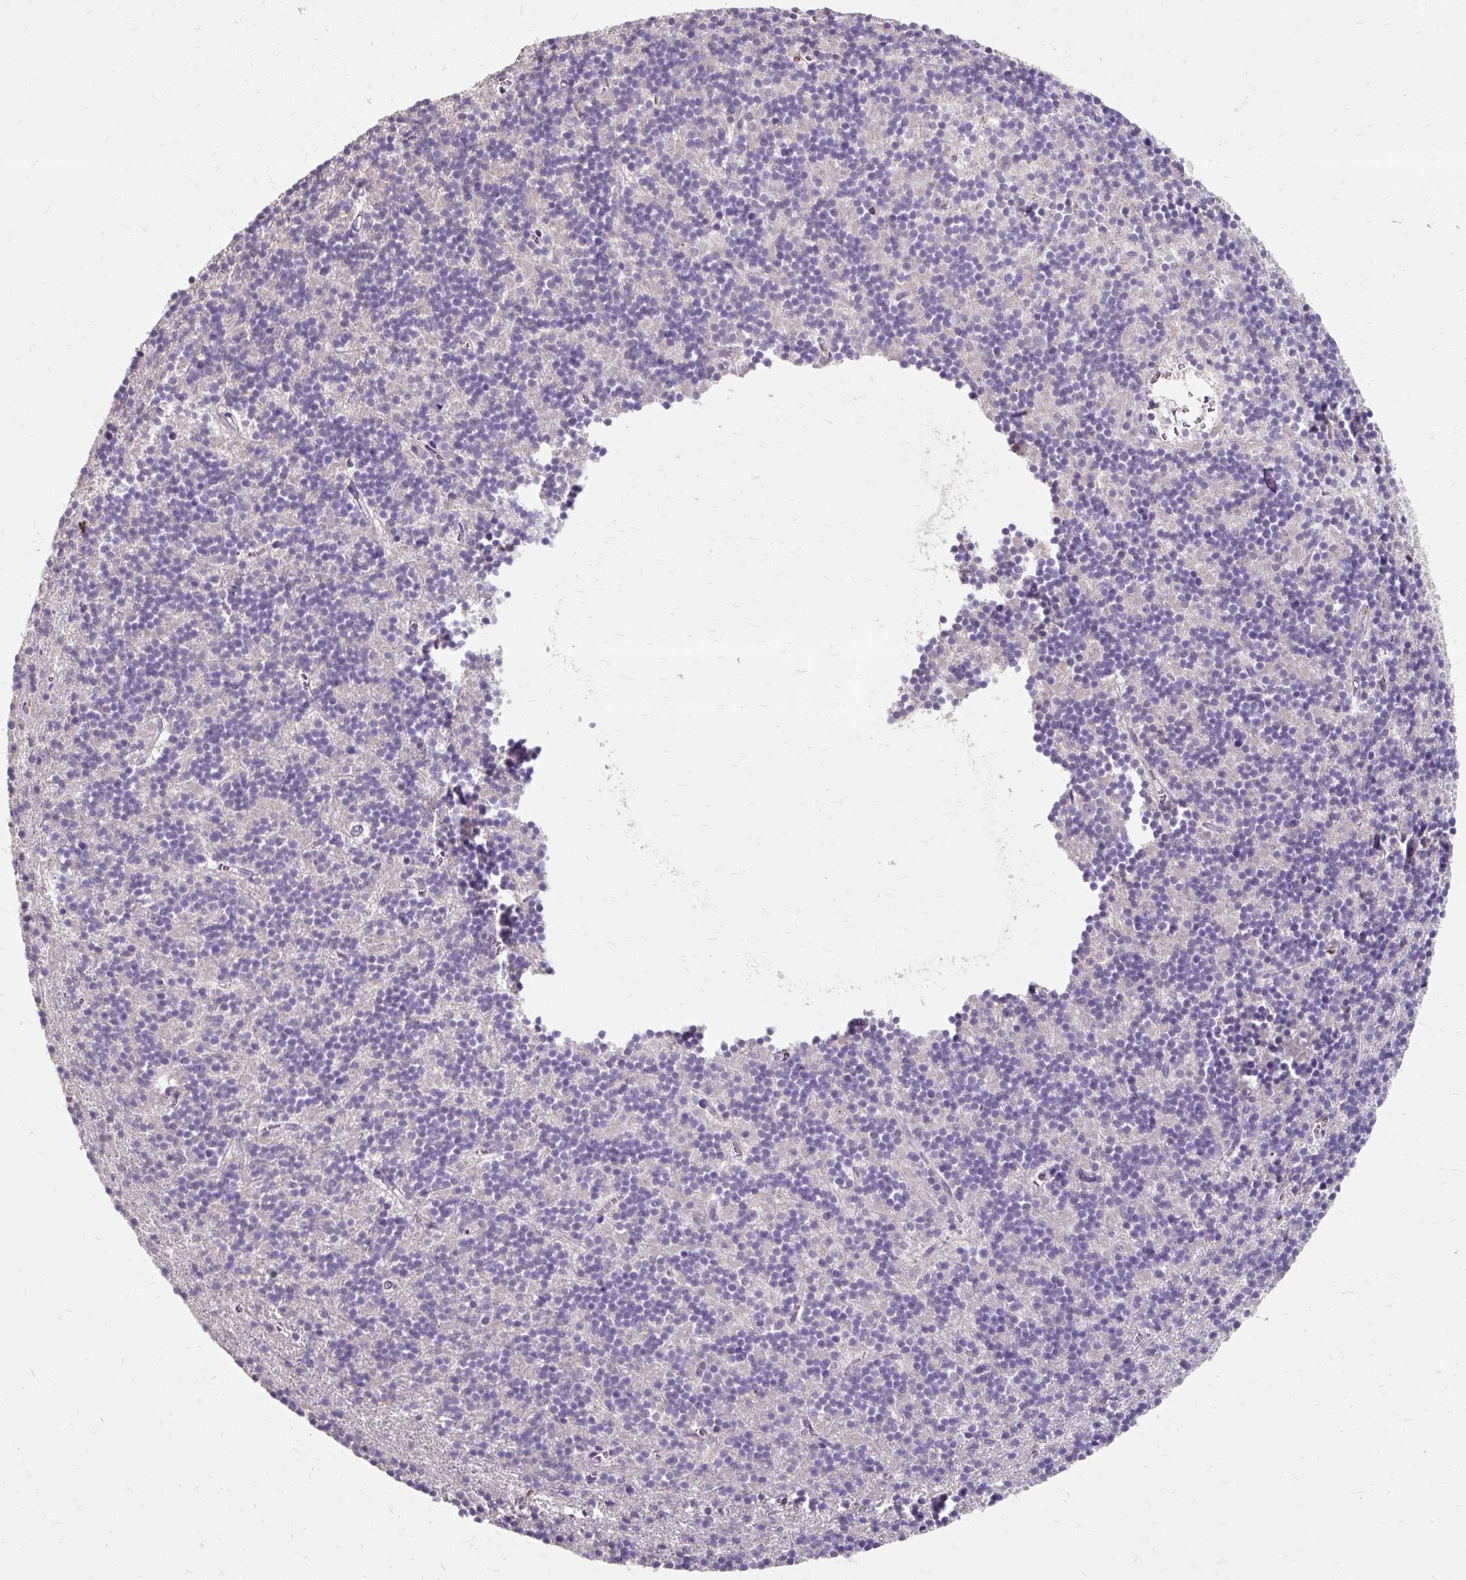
{"staining": {"intensity": "negative", "quantity": "none", "location": "none"}, "tissue": "cerebellum", "cell_type": "Cells in granular layer", "image_type": "normal", "snomed": [{"axis": "morphology", "description": "Normal tissue, NOS"}, {"axis": "topography", "description": "Cerebellum"}], "caption": "Cerebellum was stained to show a protein in brown. There is no significant positivity in cells in granular layer. The staining was performed using DAB to visualize the protein expression in brown, while the nuclei were stained in blue with hematoxylin (Magnification: 20x).", "gene": "KLHL24", "patient": {"sex": "male", "age": 54}}